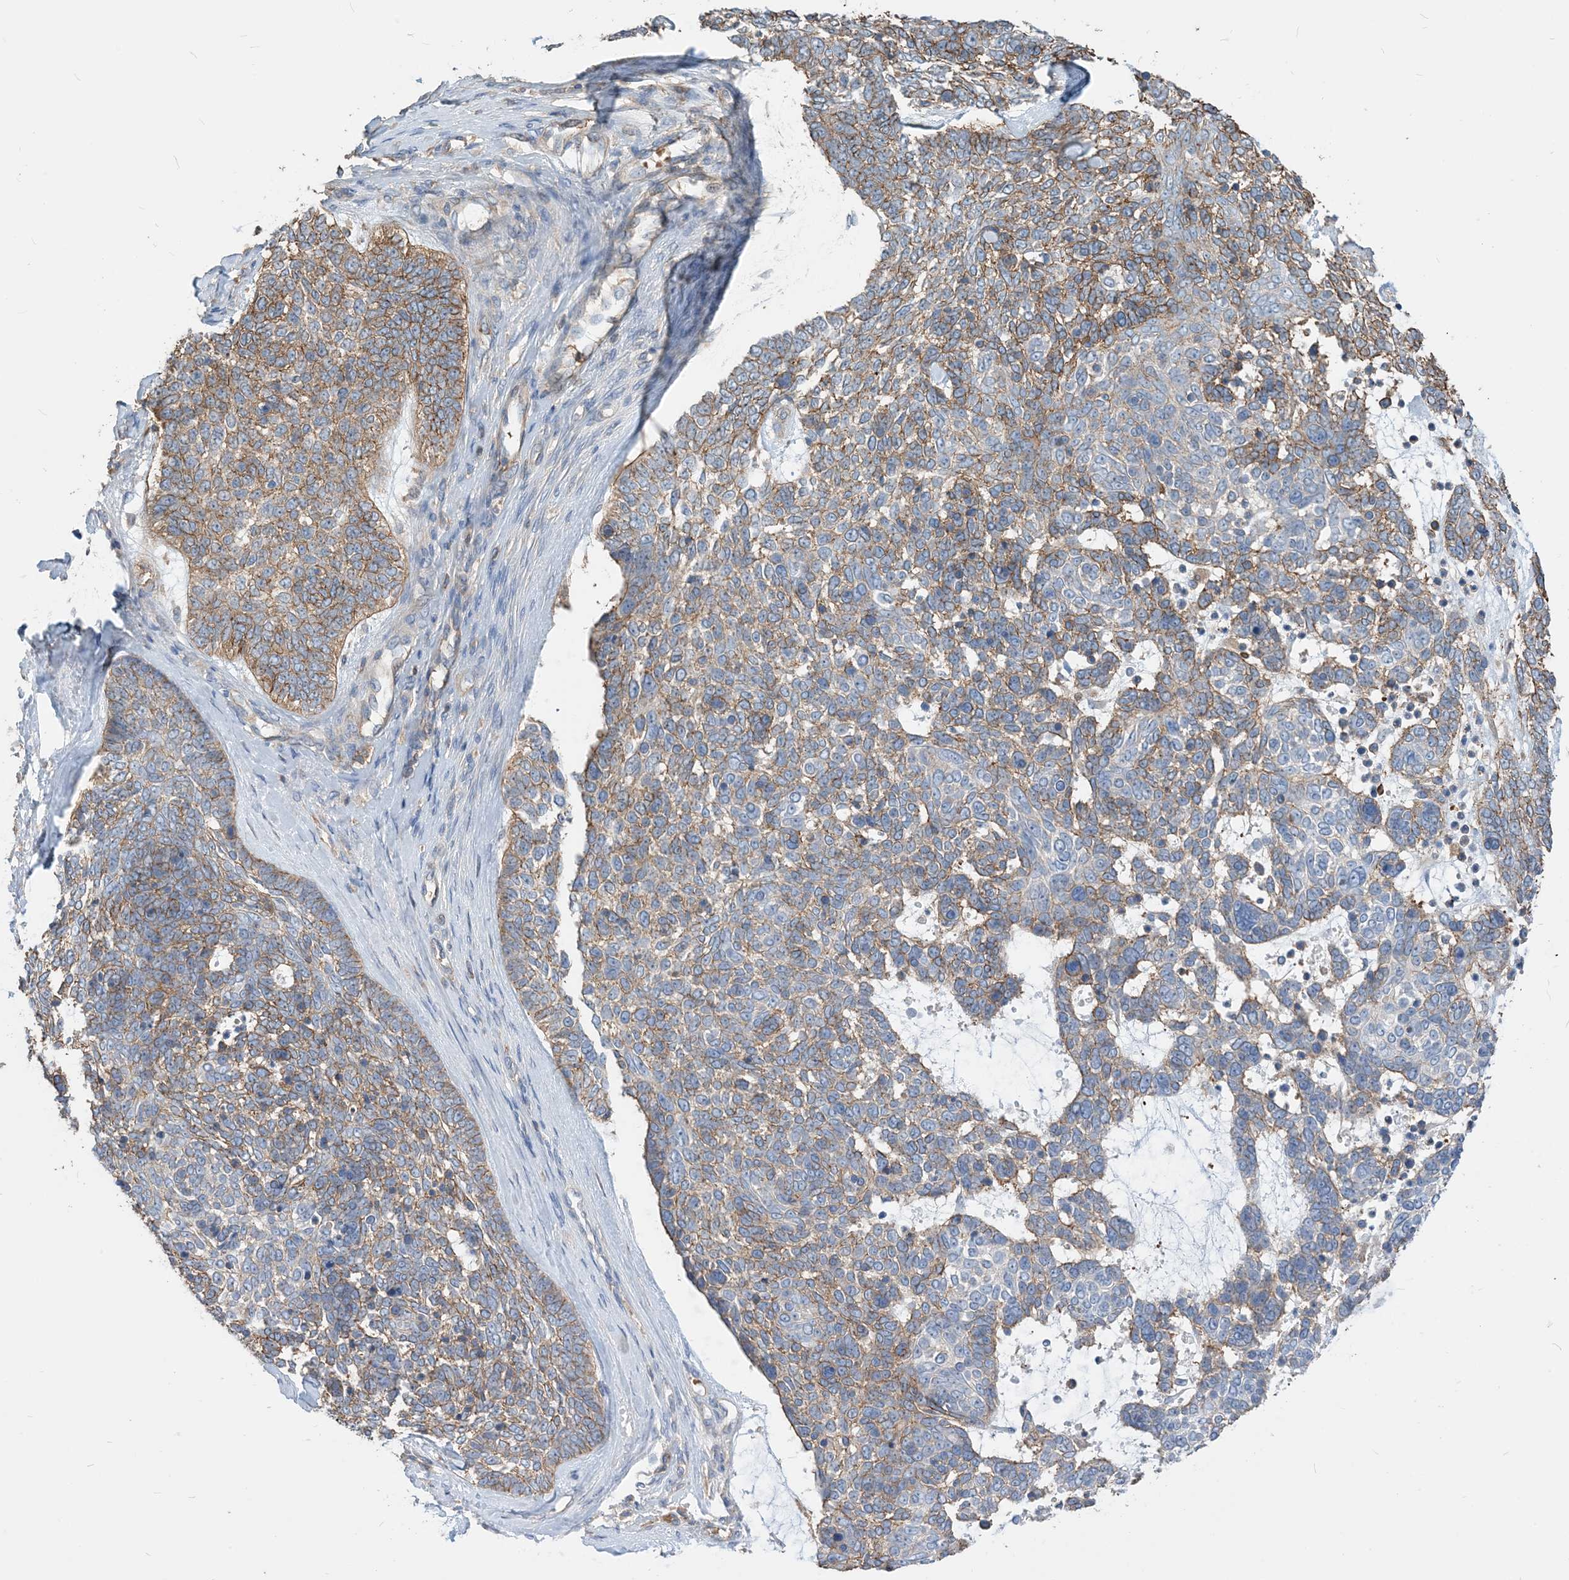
{"staining": {"intensity": "moderate", "quantity": "25%-75%", "location": "cytoplasmic/membranous"}, "tissue": "skin cancer", "cell_type": "Tumor cells", "image_type": "cancer", "snomed": [{"axis": "morphology", "description": "Basal cell carcinoma"}, {"axis": "topography", "description": "Skin"}], "caption": "A micrograph of skin basal cell carcinoma stained for a protein reveals moderate cytoplasmic/membranous brown staining in tumor cells.", "gene": "PARVG", "patient": {"sex": "female", "age": 81}}